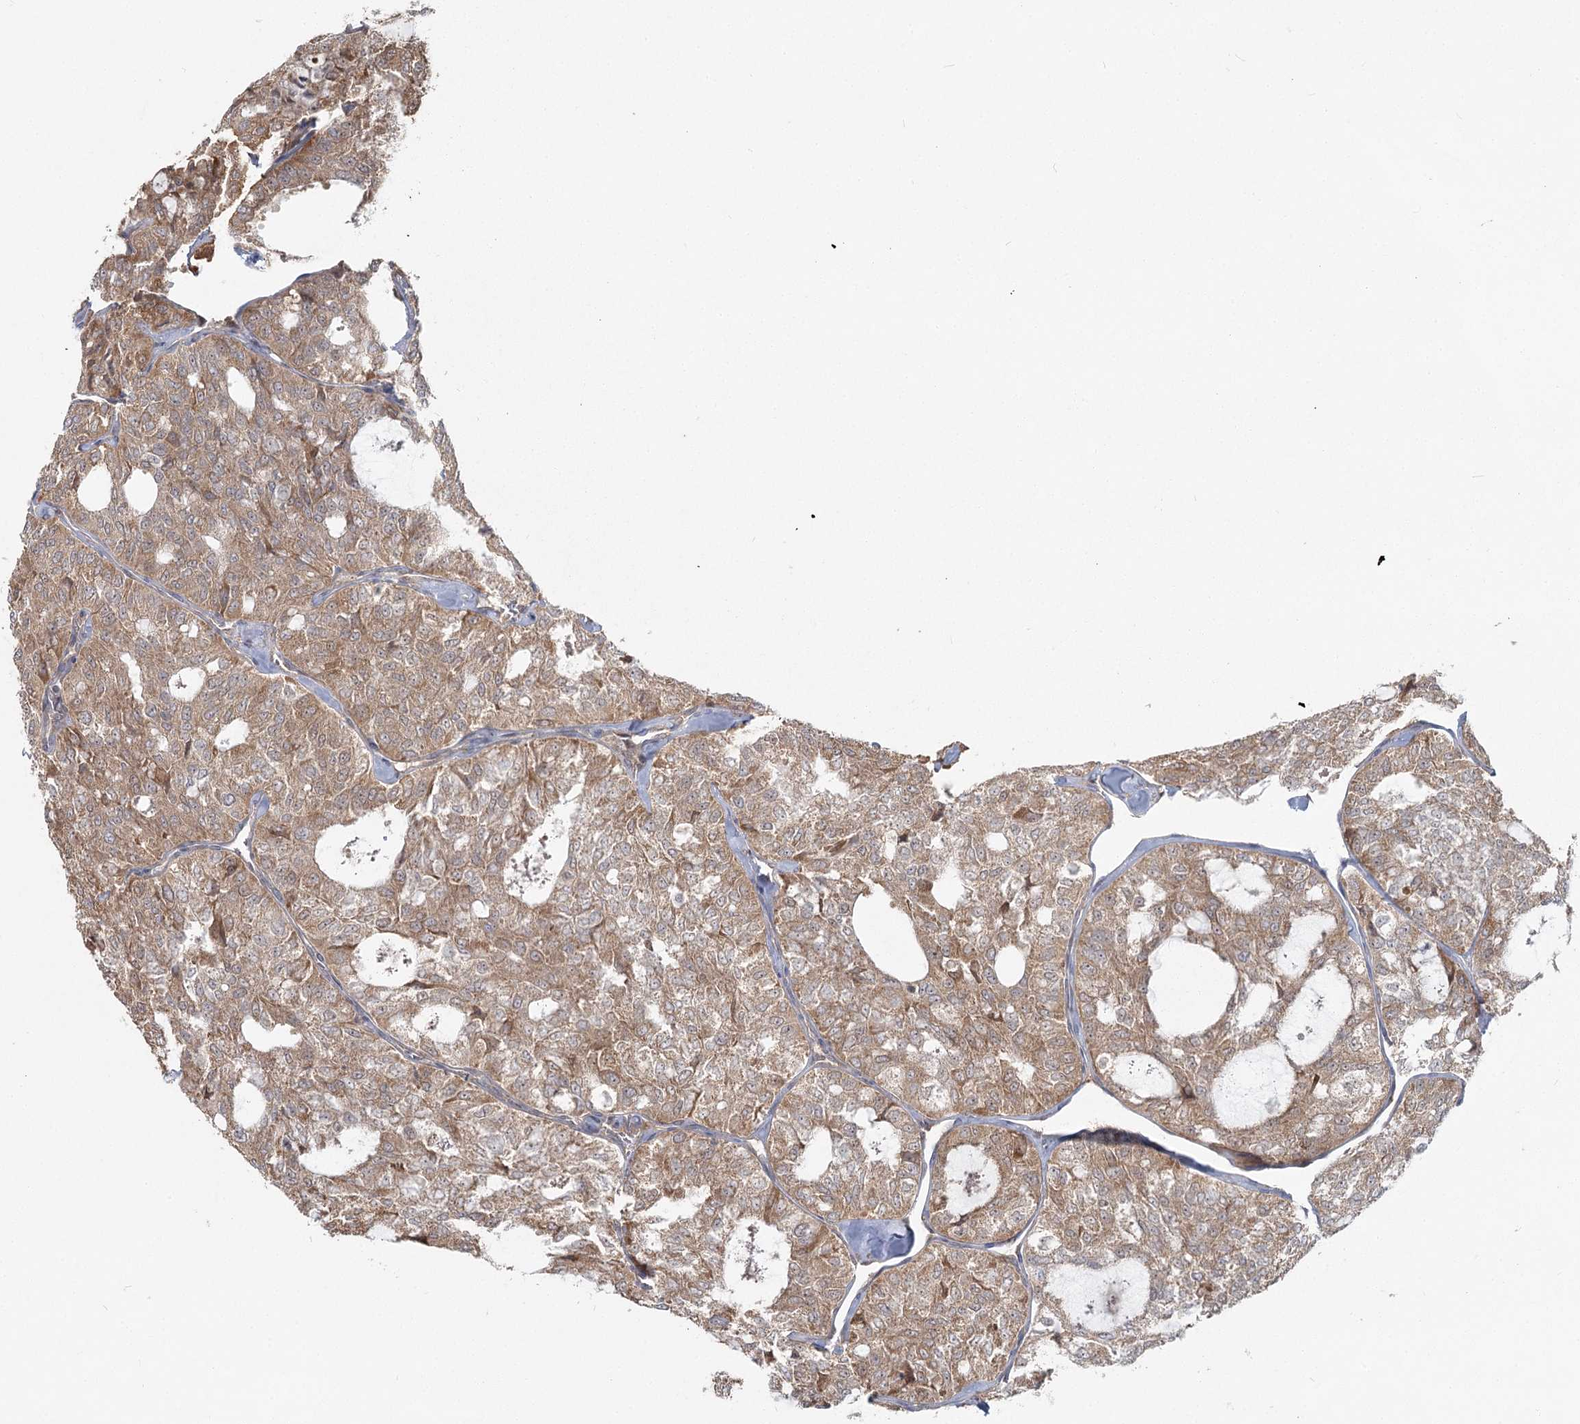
{"staining": {"intensity": "moderate", "quantity": ">75%", "location": "cytoplasmic/membranous"}, "tissue": "thyroid cancer", "cell_type": "Tumor cells", "image_type": "cancer", "snomed": [{"axis": "morphology", "description": "Follicular adenoma carcinoma, NOS"}, {"axis": "topography", "description": "Thyroid gland"}], "caption": "This histopathology image displays immunohistochemistry (IHC) staining of human thyroid cancer, with medium moderate cytoplasmic/membranous positivity in approximately >75% of tumor cells.", "gene": "THNSL1", "patient": {"sex": "male", "age": 75}}